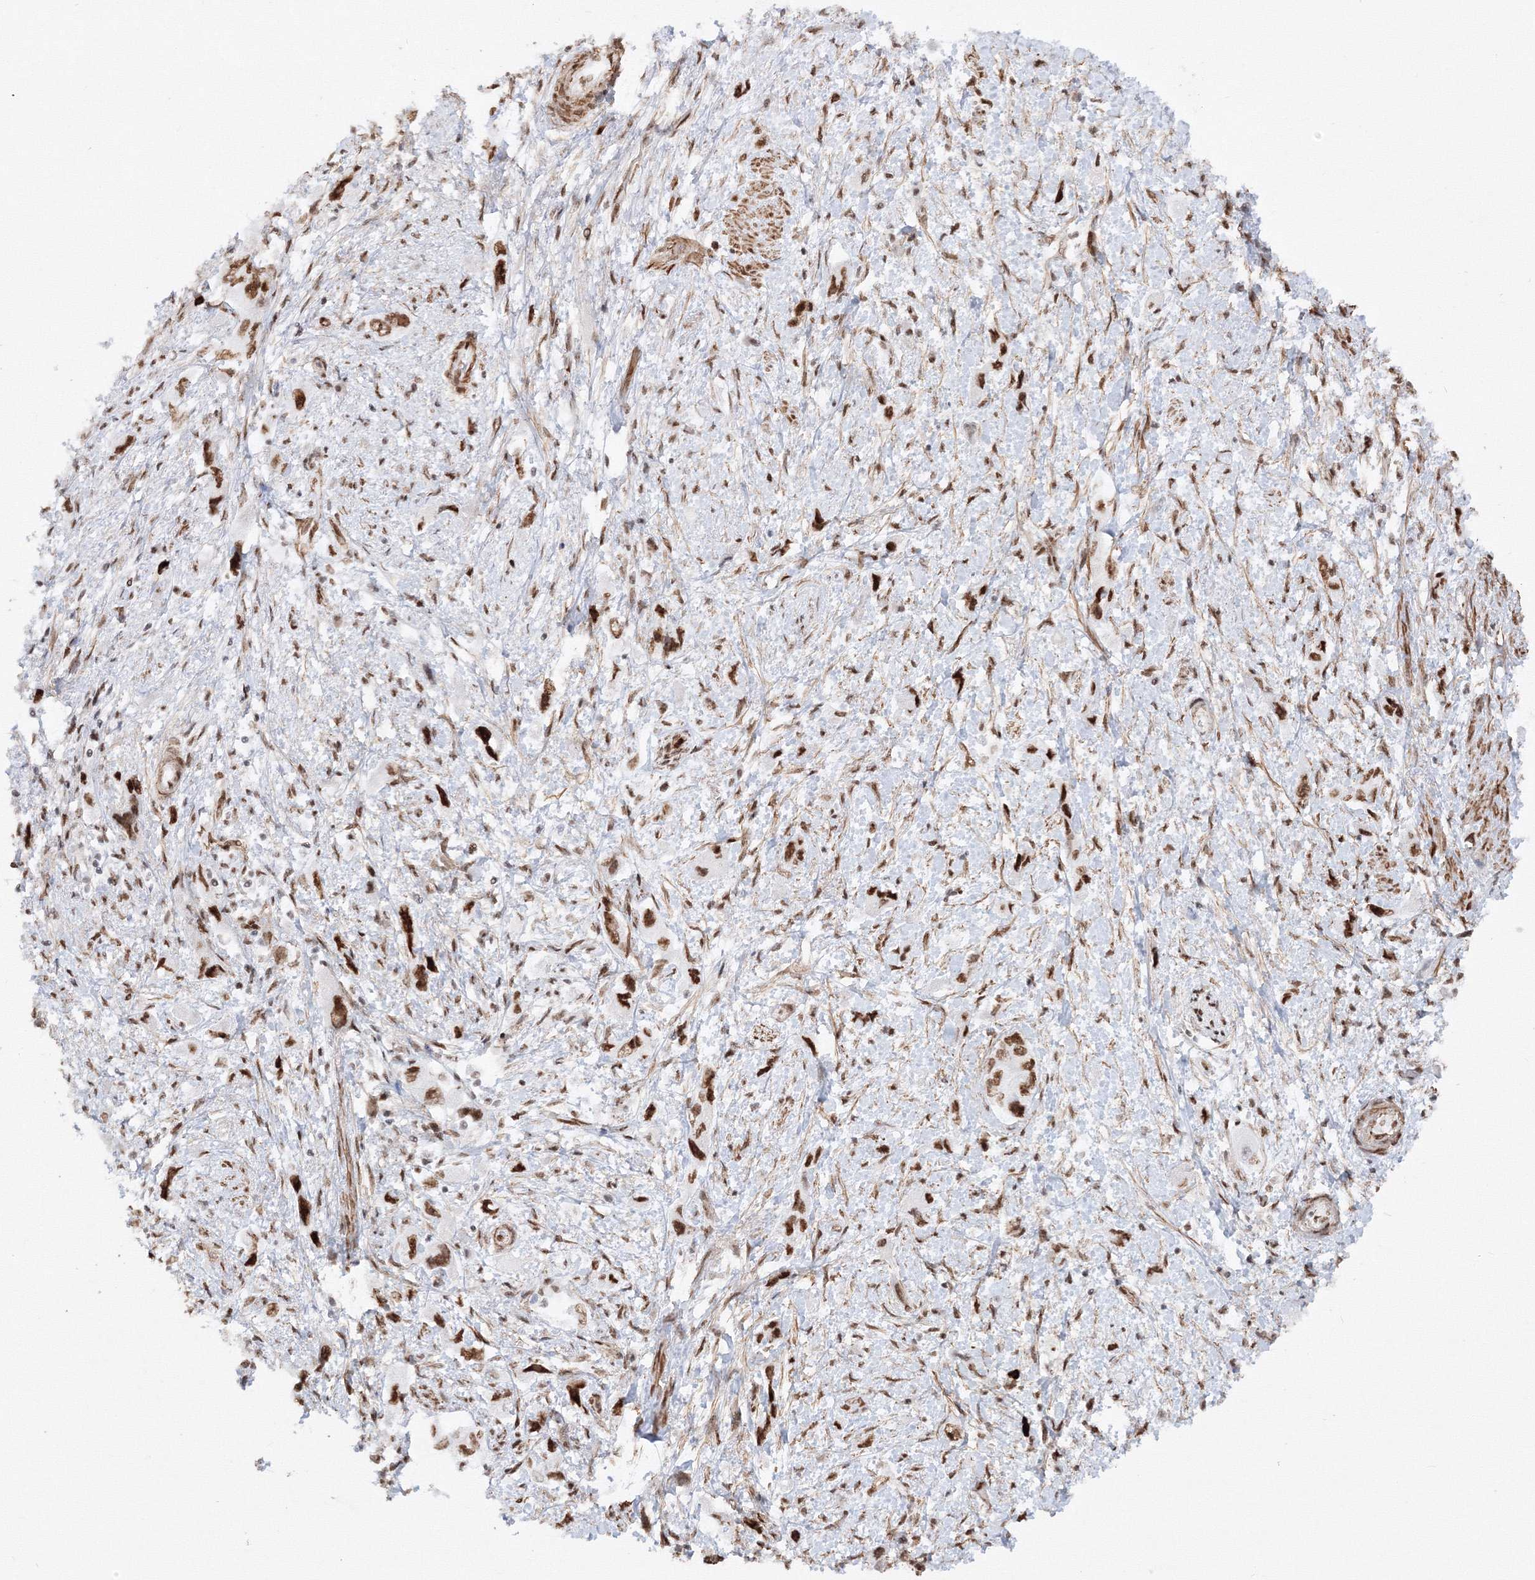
{"staining": {"intensity": "strong", "quantity": ">75%", "location": "nuclear"}, "tissue": "pancreatic cancer", "cell_type": "Tumor cells", "image_type": "cancer", "snomed": [{"axis": "morphology", "description": "Adenocarcinoma, NOS"}, {"axis": "topography", "description": "Pancreas"}], "caption": "The photomicrograph demonstrates a brown stain indicating the presence of a protein in the nuclear of tumor cells in adenocarcinoma (pancreatic).", "gene": "ZNF638", "patient": {"sex": "female", "age": 73}}